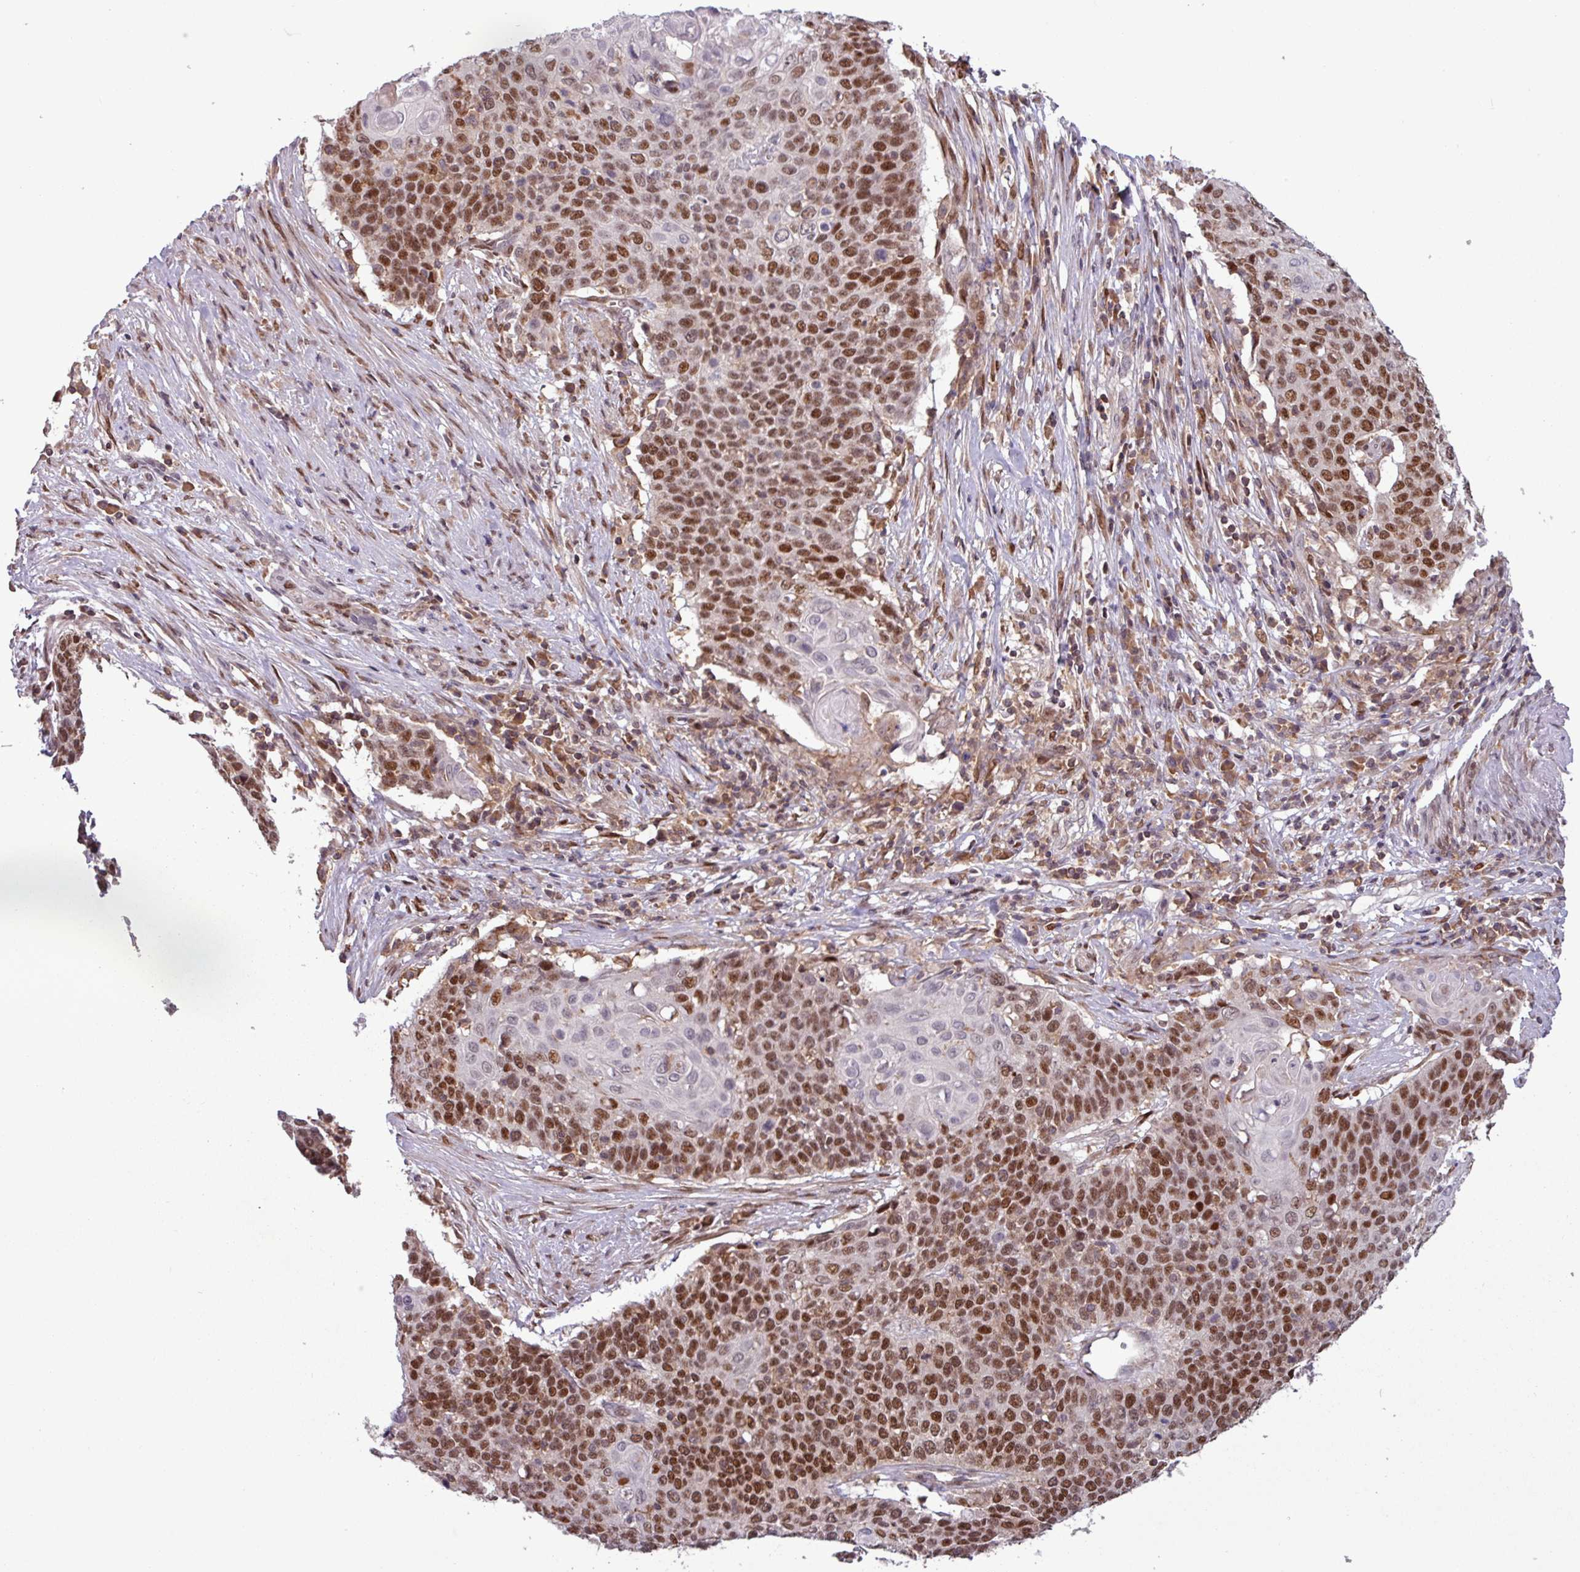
{"staining": {"intensity": "moderate", "quantity": ">75%", "location": "nuclear"}, "tissue": "cervical cancer", "cell_type": "Tumor cells", "image_type": "cancer", "snomed": [{"axis": "morphology", "description": "Squamous cell carcinoma, NOS"}, {"axis": "topography", "description": "Cervix"}], "caption": "Tumor cells show medium levels of moderate nuclear expression in about >75% of cells in squamous cell carcinoma (cervical).", "gene": "PRRX1", "patient": {"sex": "female", "age": 39}}